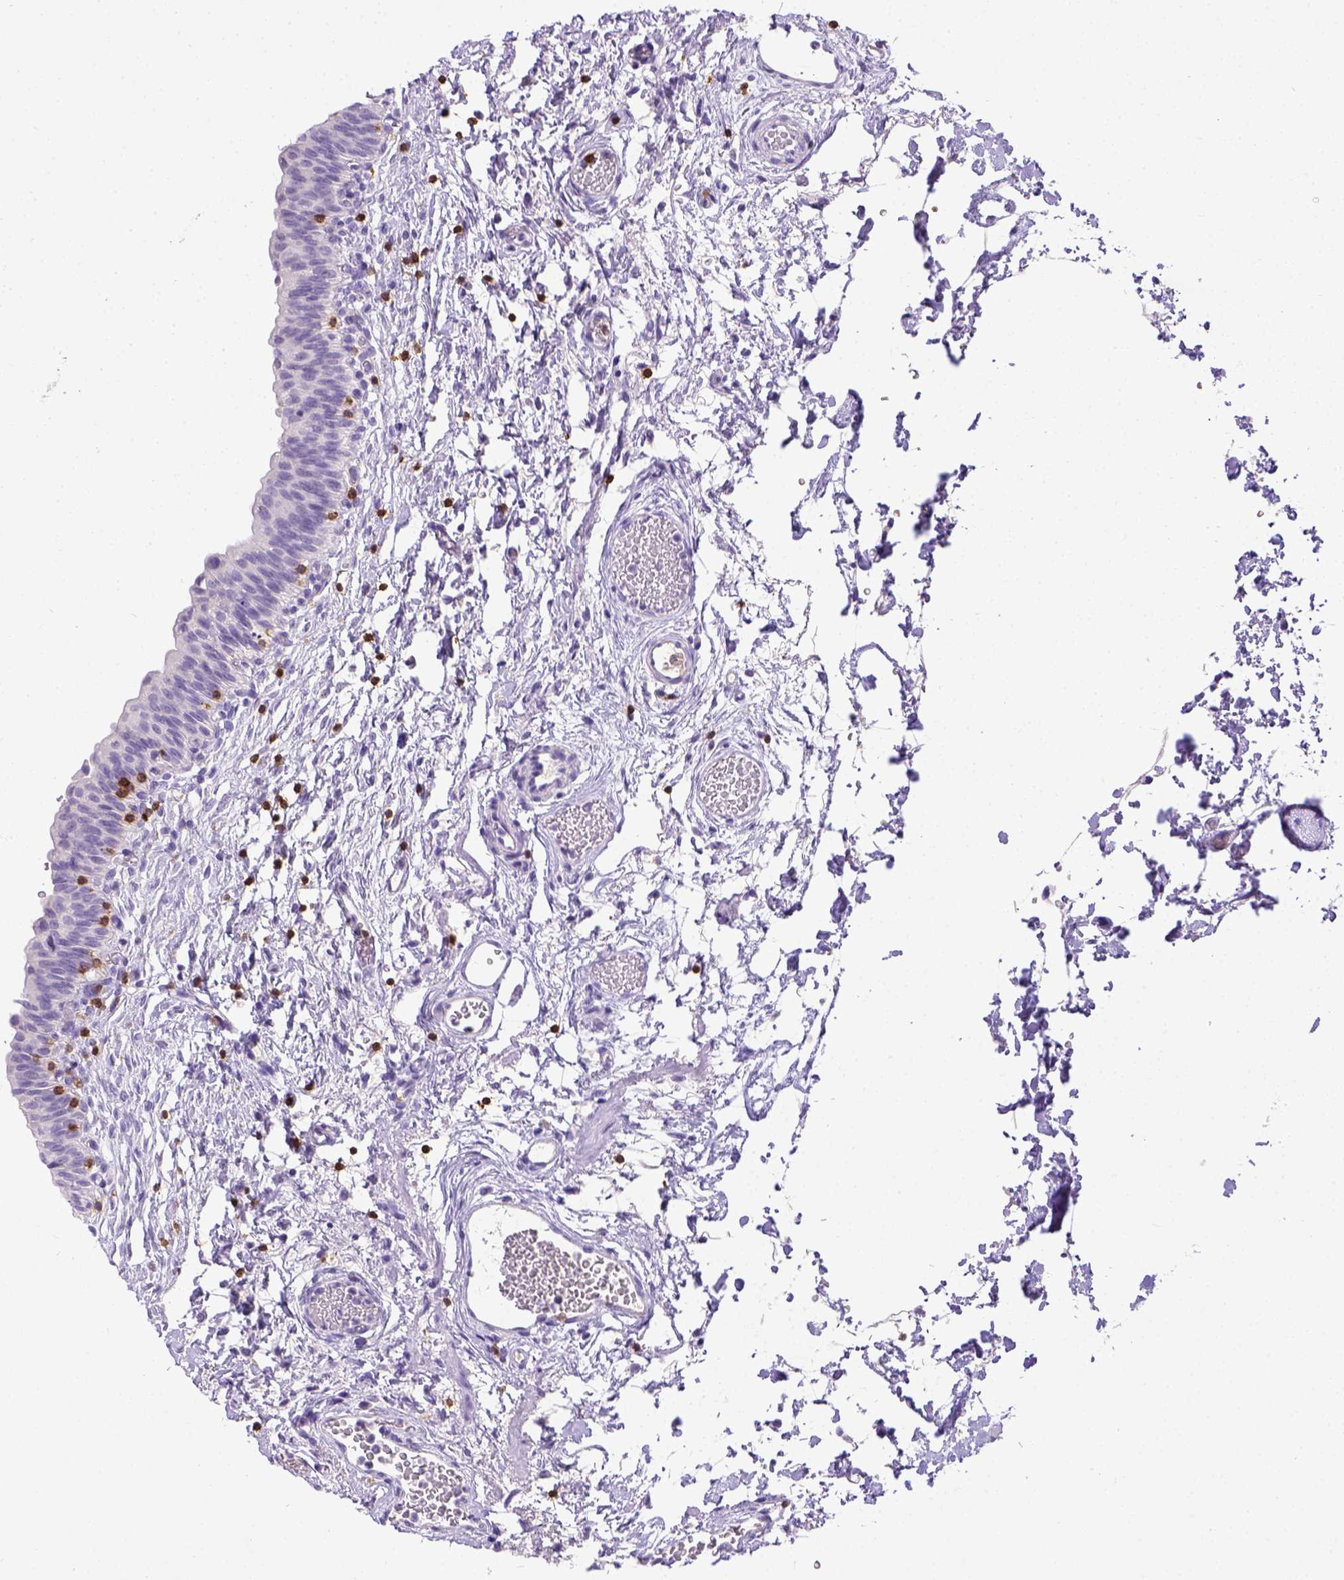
{"staining": {"intensity": "negative", "quantity": "none", "location": "none"}, "tissue": "urinary bladder", "cell_type": "Urothelial cells", "image_type": "normal", "snomed": [{"axis": "morphology", "description": "Normal tissue, NOS"}, {"axis": "topography", "description": "Urinary bladder"}], "caption": "Urinary bladder stained for a protein using IHC reveals no expression urothelial cells.", "gene": "CD3E", "patient": {"sex": "male", "age": 56}}